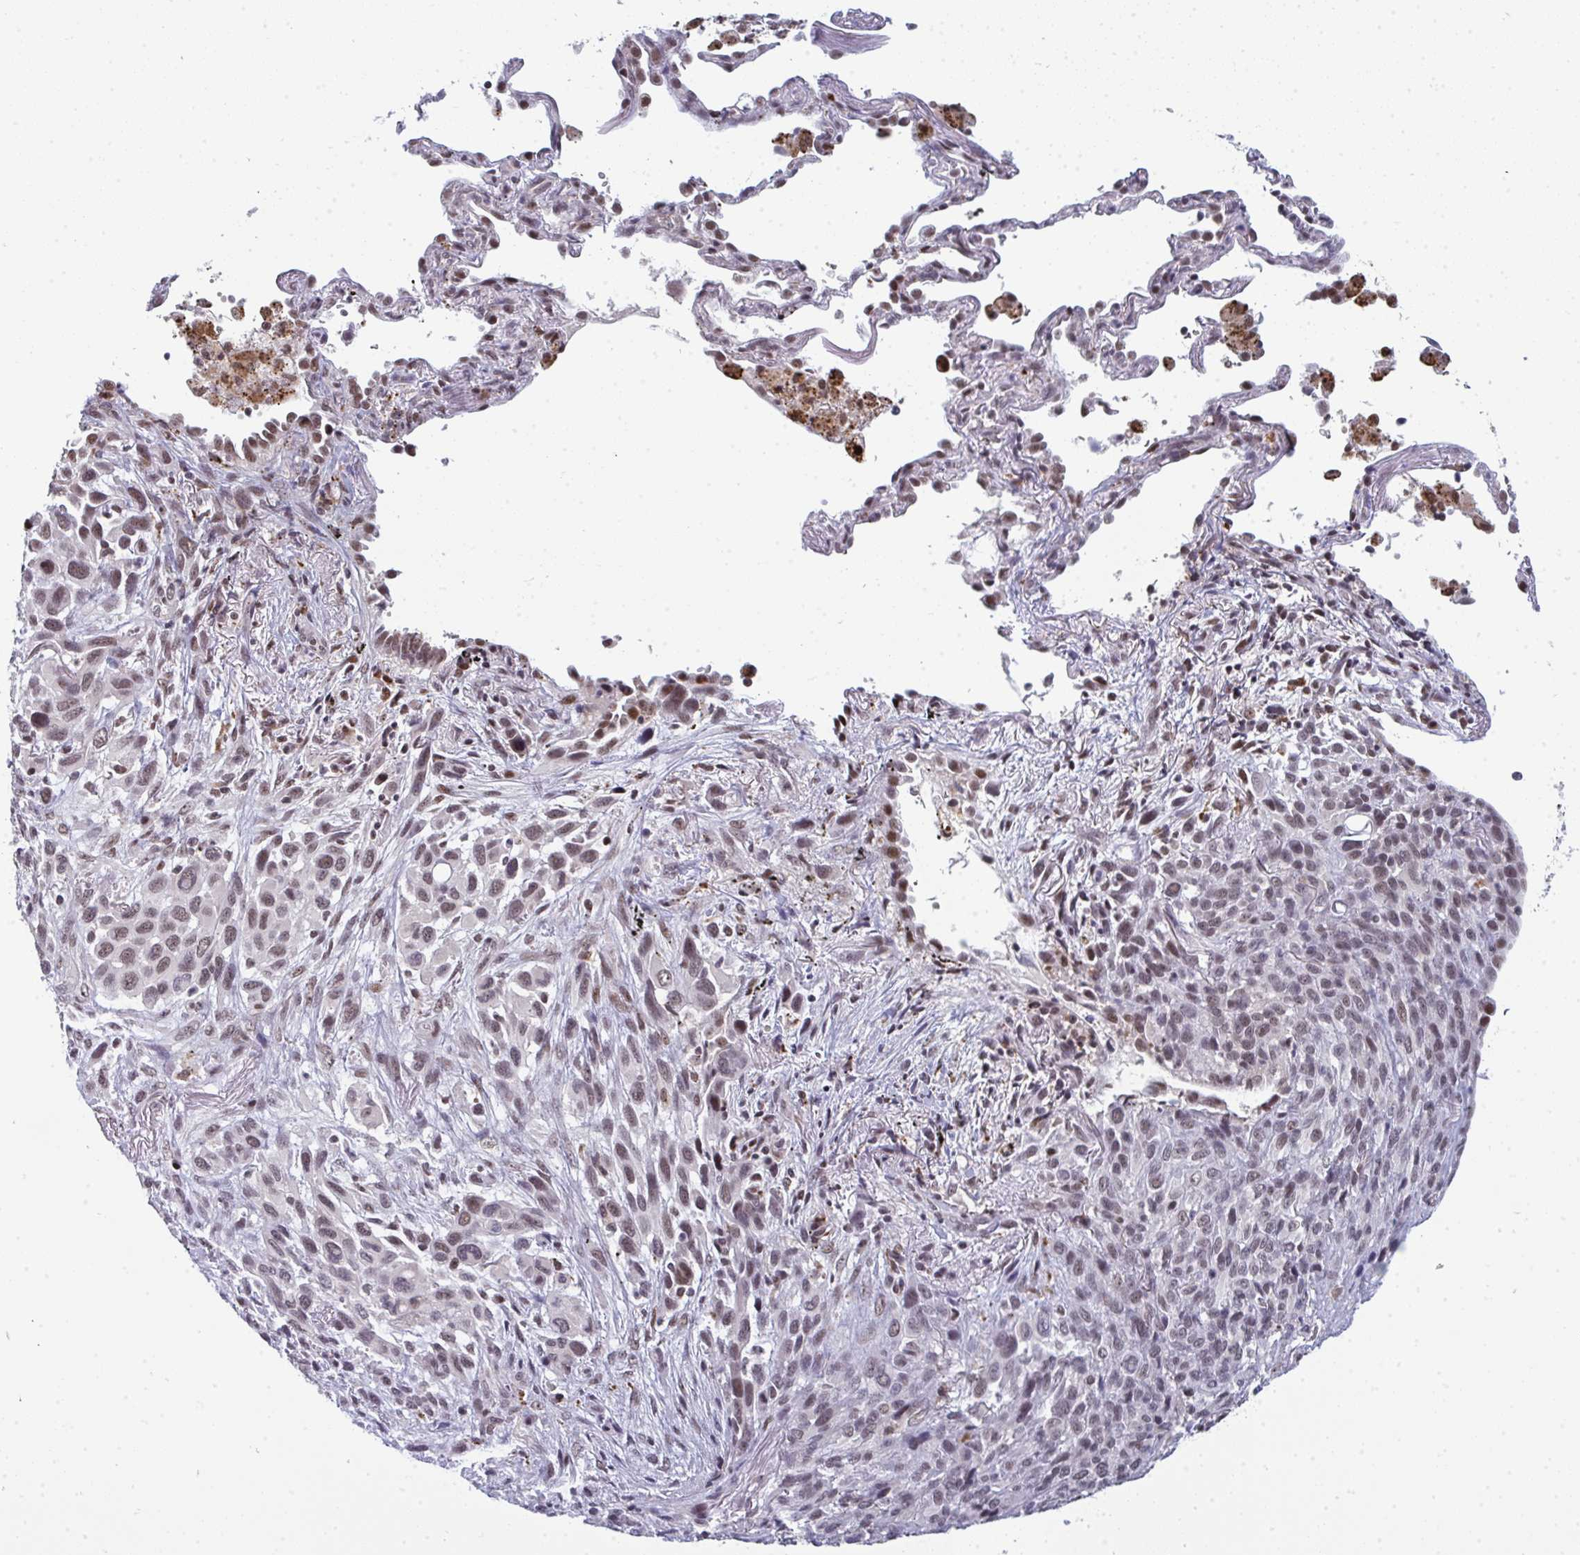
{"staining": {"intensity": "weak", "quantity": "25%-75%", "location": "nuclear"}, "tissue": "melanoma", "cell_type": "Tumor cells", "image_type": "cancer", "snomed": [{"axis": "morphology", "description": "Malignant melanoma, Metastatic site"}, {"axis": "topography", "description": "Lung"}], "caption": "Tumor cells show low levels of weak nuclear expression in about 25%-75% of cells in human melanoma. (DAB (3,3'-diaminobenzidine) IHC, brown staining for protein, blue staining for nuclei).", "gene": "ATF1", "patient": {"sex": "male", "age": 48}}